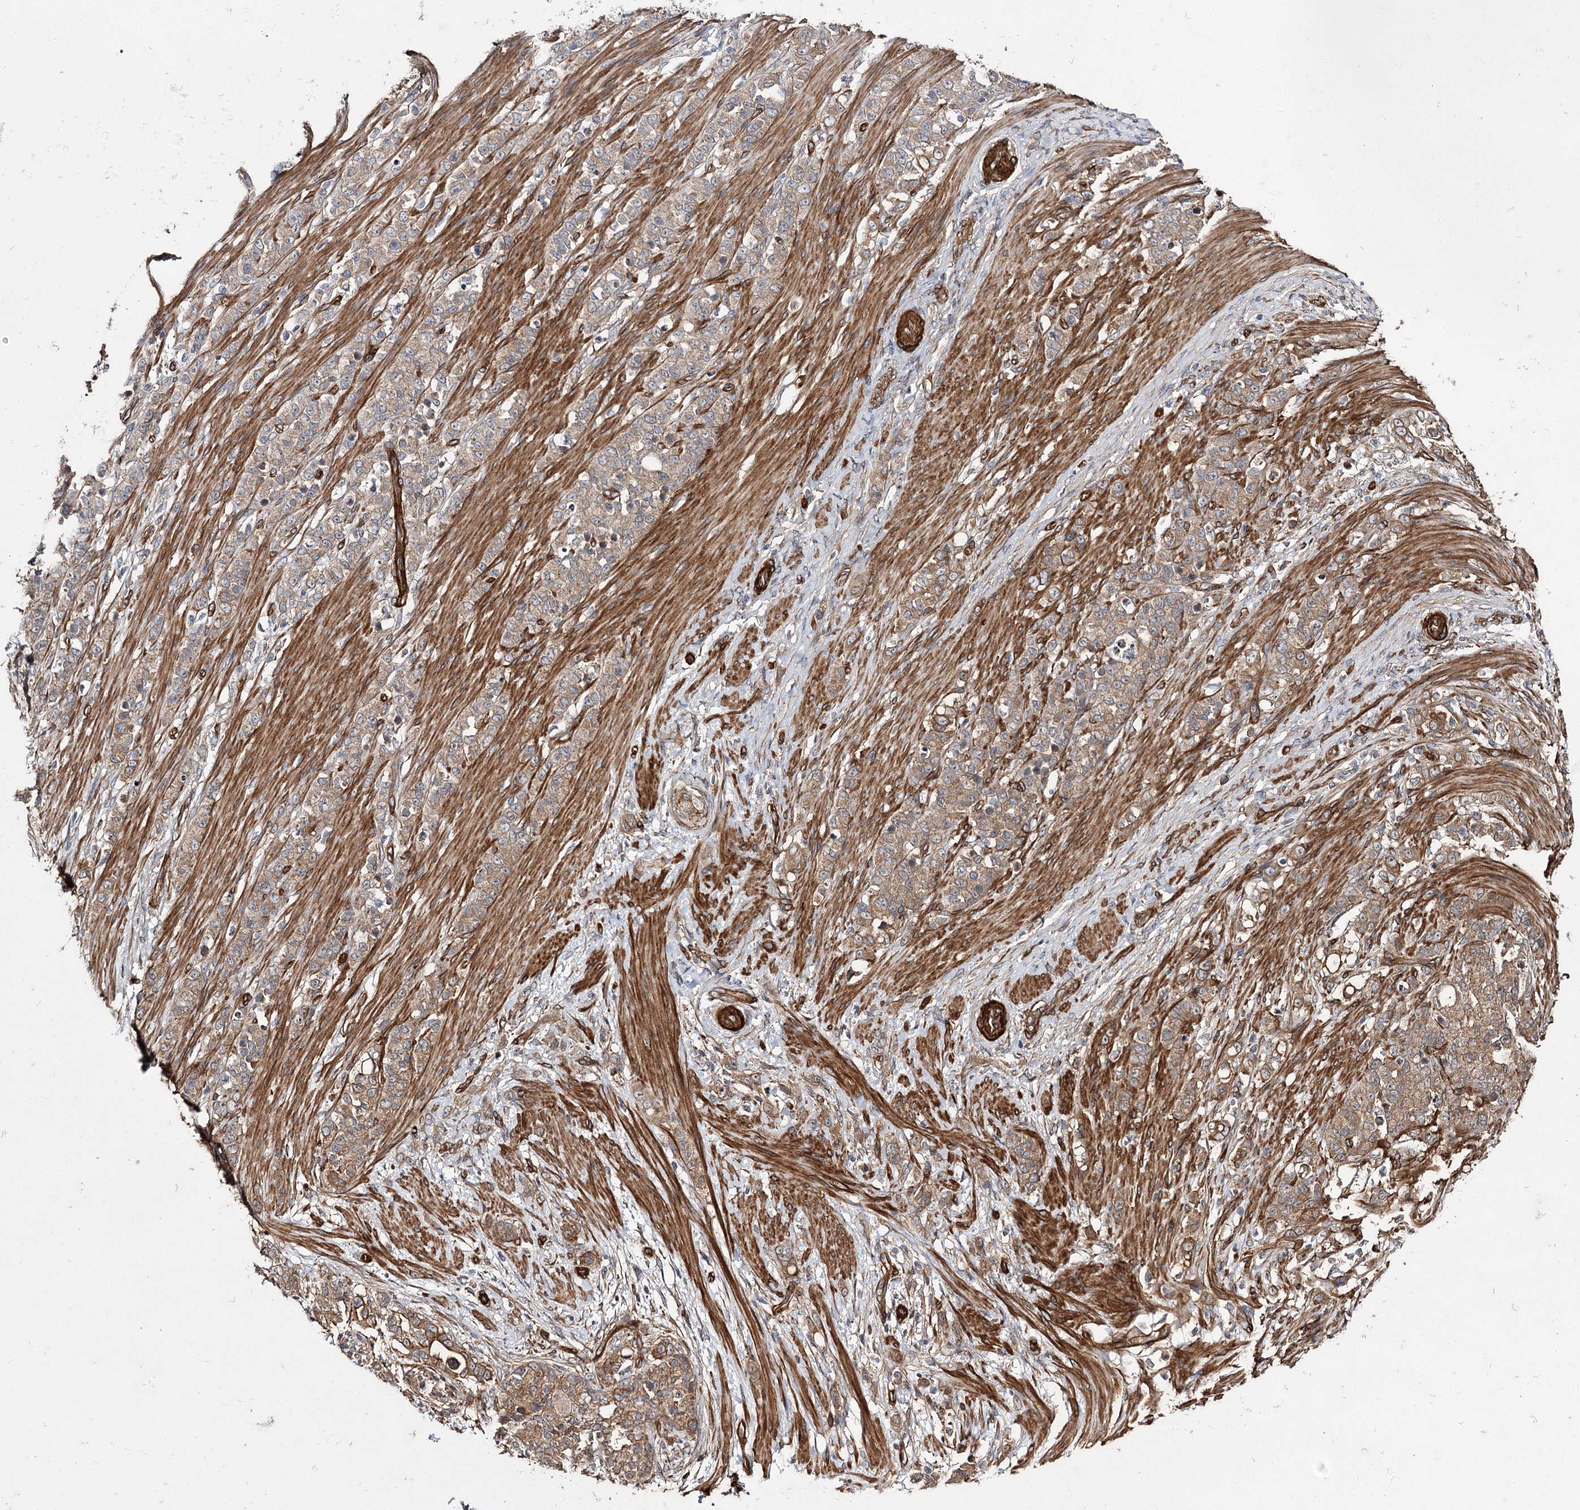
{"staining": {"intensity": "weak", "quantity": ">75%", "location": "cytoplasmic/membranous"}, "tissue": "stomach cancer", "cell_type": "Tumor cells", "image_type": "cancer", "snomed": [{"axis": "morphology", "description": "Adenocarcinoma, NOS"}, {"axis": "topography", "description": "Stomach"}], "caption": "Human adenocarcinoma (stomach) stained for a protein (brown) reveals weak cytoplasmic/membranous positive positivity in about >75% of tumor cells.", "gene": "MYO1C", "patient": {"sex": "female", "age": 79}}